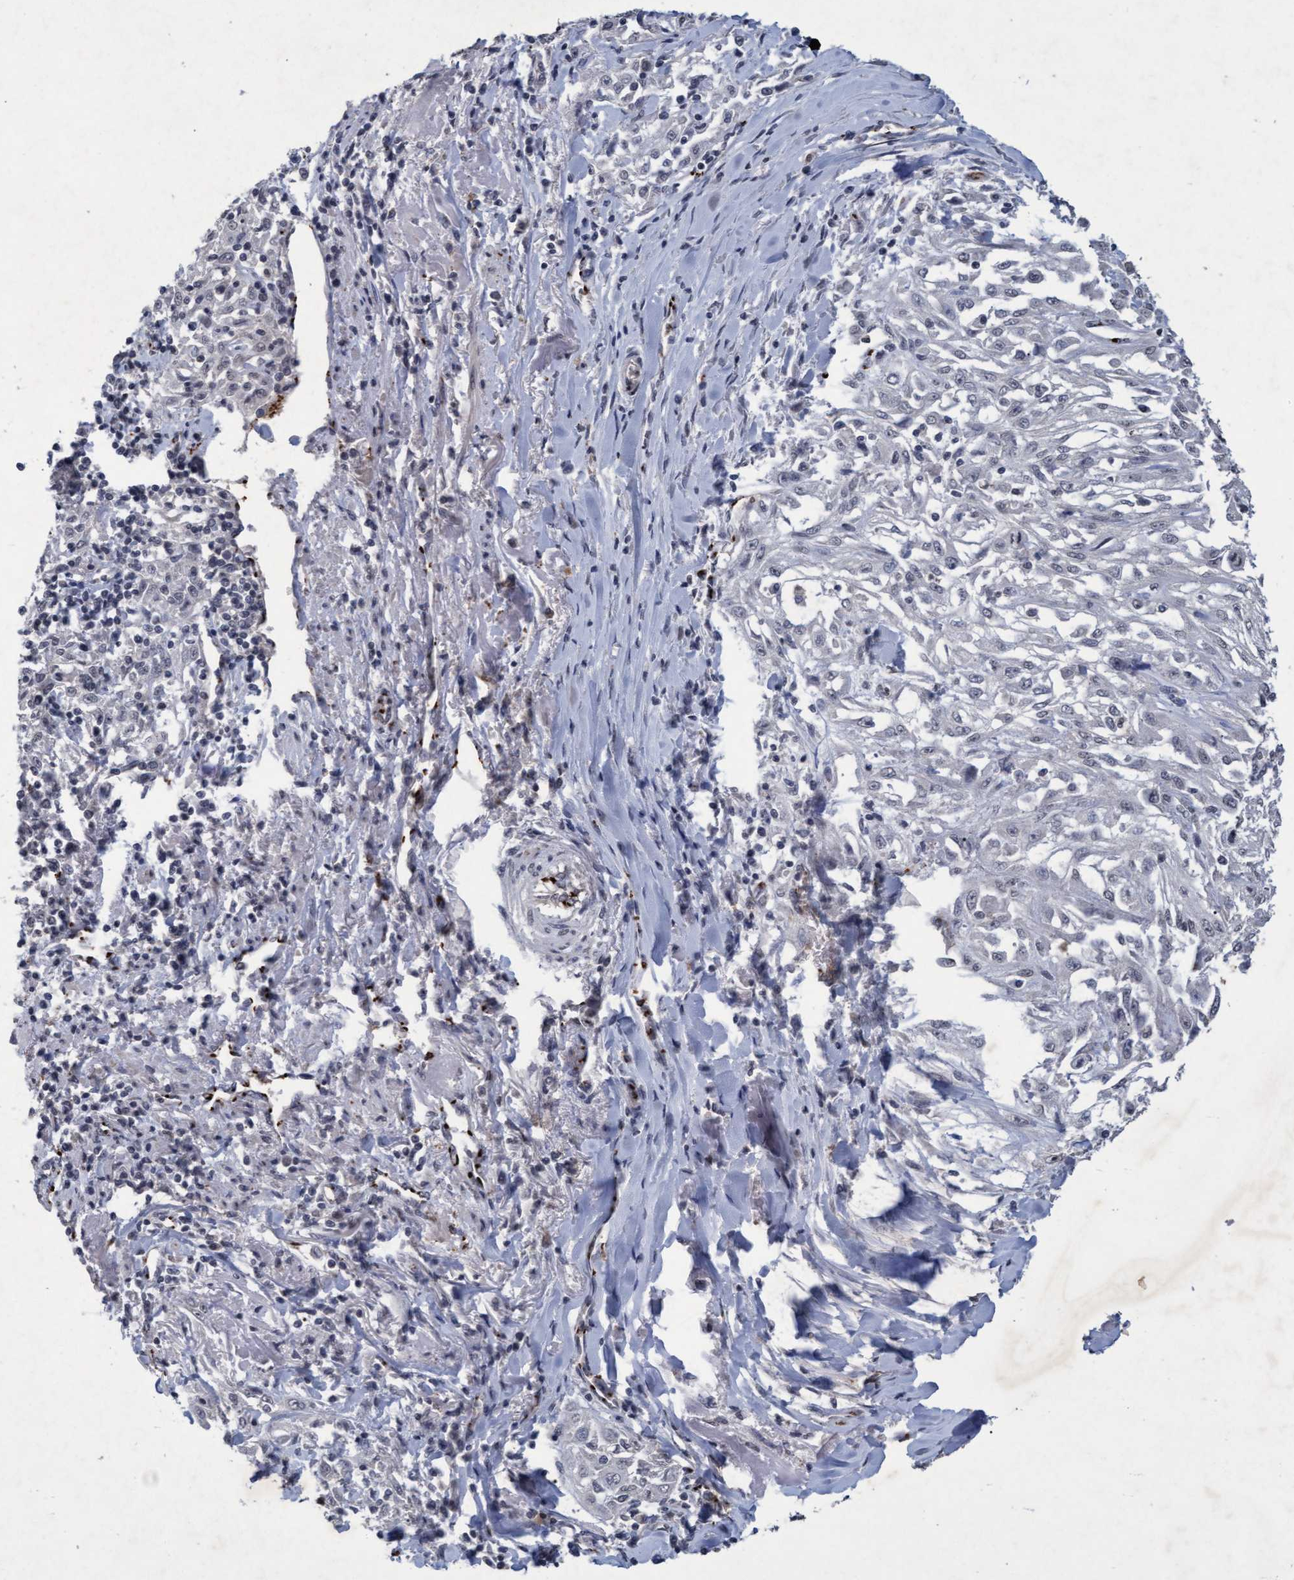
{"staining": {"intensity": "negative", "quantity": "none", "location": "none"}, "tissue": "skin cancer", "cell_type": "Tumor cells", "image_type": "cancer", "snomed": [{"axis": "morphology", "description": "Squamous cell carcinoma, NOS"}, {"axis": "morphology", "description": "Squamous cell carcinoma, metastatic, NOS"}, {"axis": "topography", "description": "Skin"}, {"axis": "topography", "description": "Lymph node"}], "caption": "High magnification brightfield microscopy of squamous cell carcinoma (skin) stained with DAB (3,3'-diaminobenzidine) (brown) and counterstained with hematoxylin (blue): tumor cells show no significant expression.", "gene": "GALC", "patient": {"sex": "male", "age": 75}}